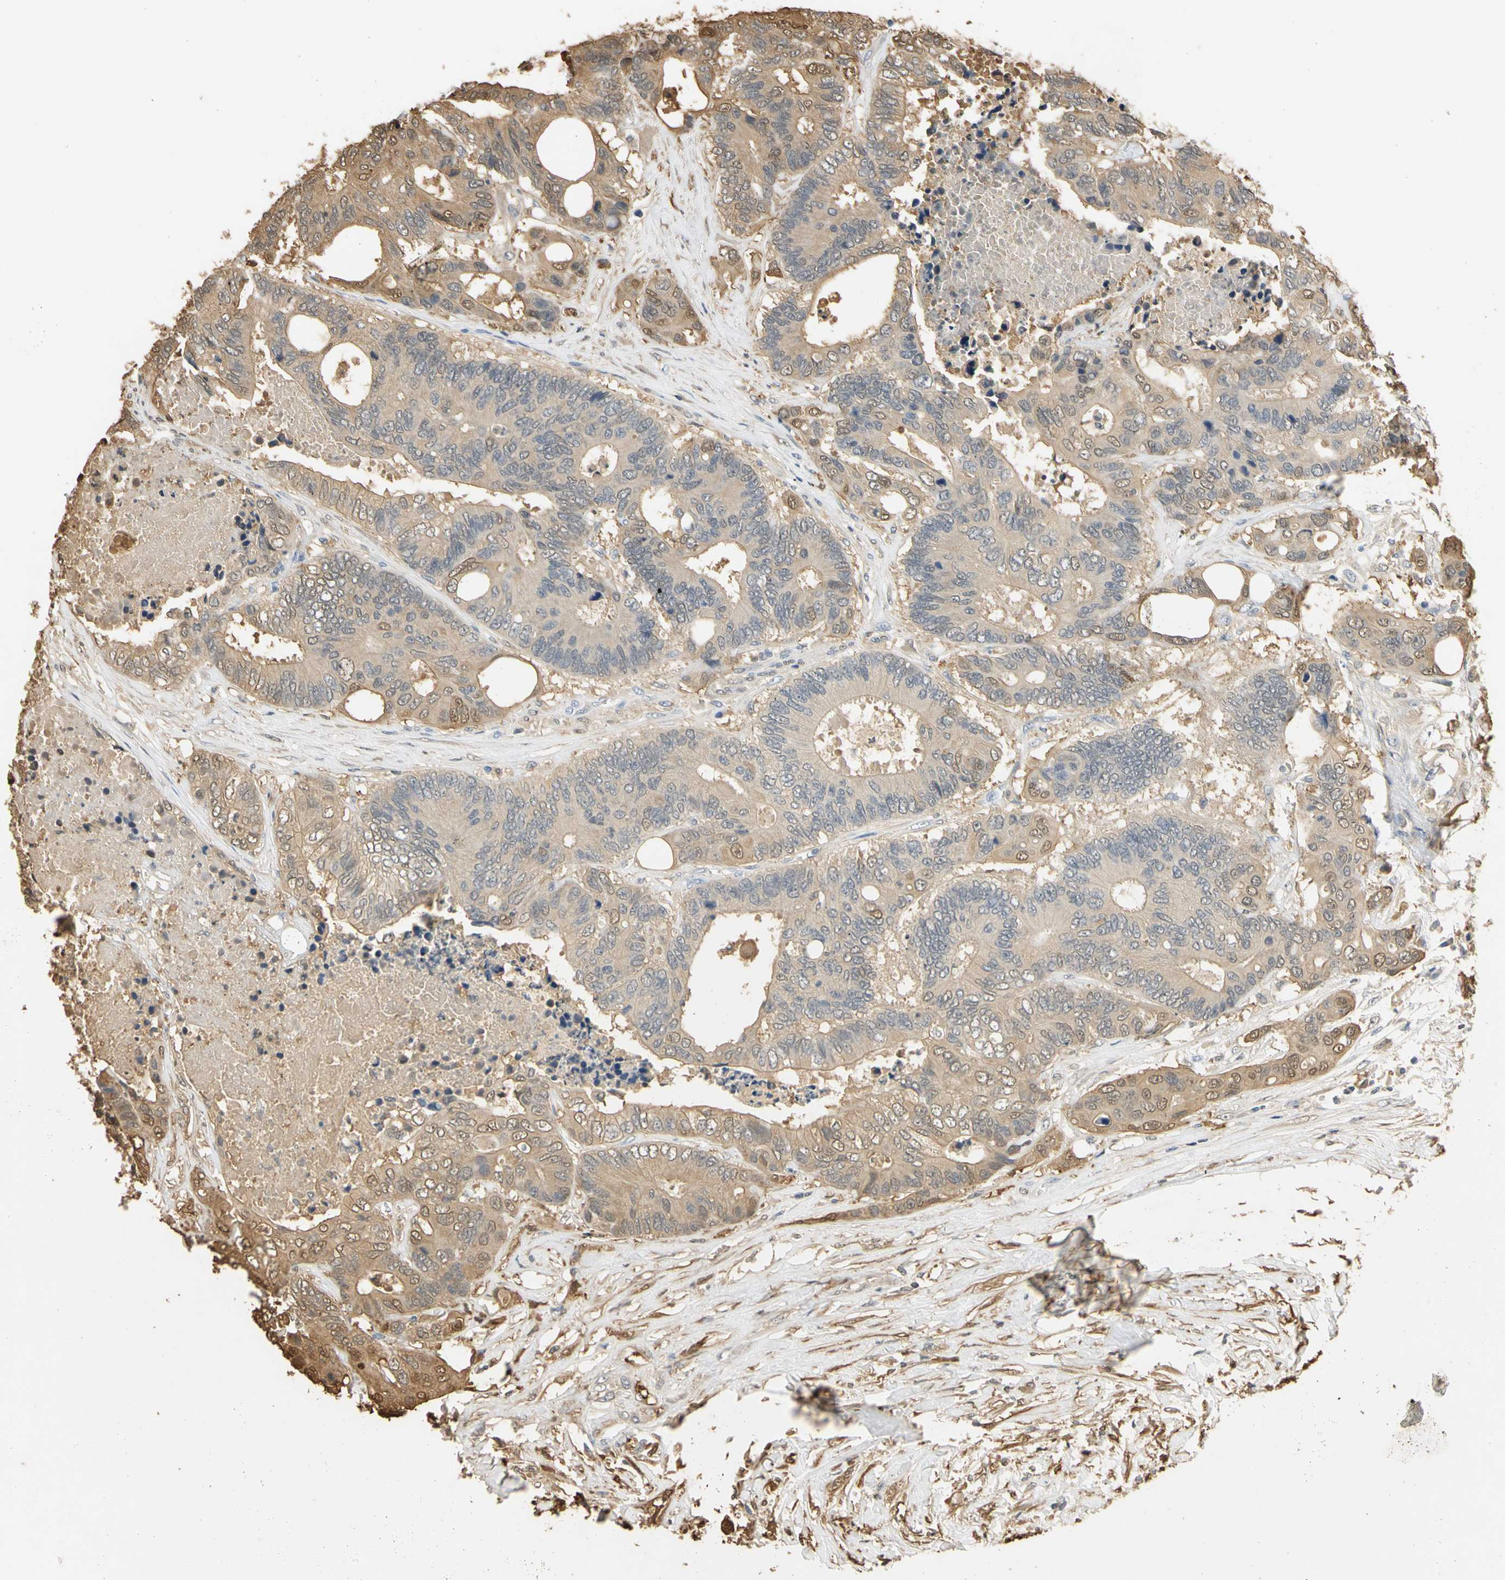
{"staining": {"intensity": "moderate", "quantity": ">75%", "location": "cytoplasmic/membranous,nuclear"}, "tissue": "colorectal cancer", "cell_type": "Tumor cells", "image_type": "cancer", "snomed": [{"axis": "morphology", "description": "Adenocarcinoma, NOS"}, {"axis": "topography", "description": "Rectum"}], "caption": "High-power microscopy captured an IHC histopathology image of colorectal adenocarcinoma, revealing moderate cytoplasmic/membranous and nuclear expression in about >75% of tumor cells.", "gene": "S100A6", "patient": {"sex": "male", "age": 55}}